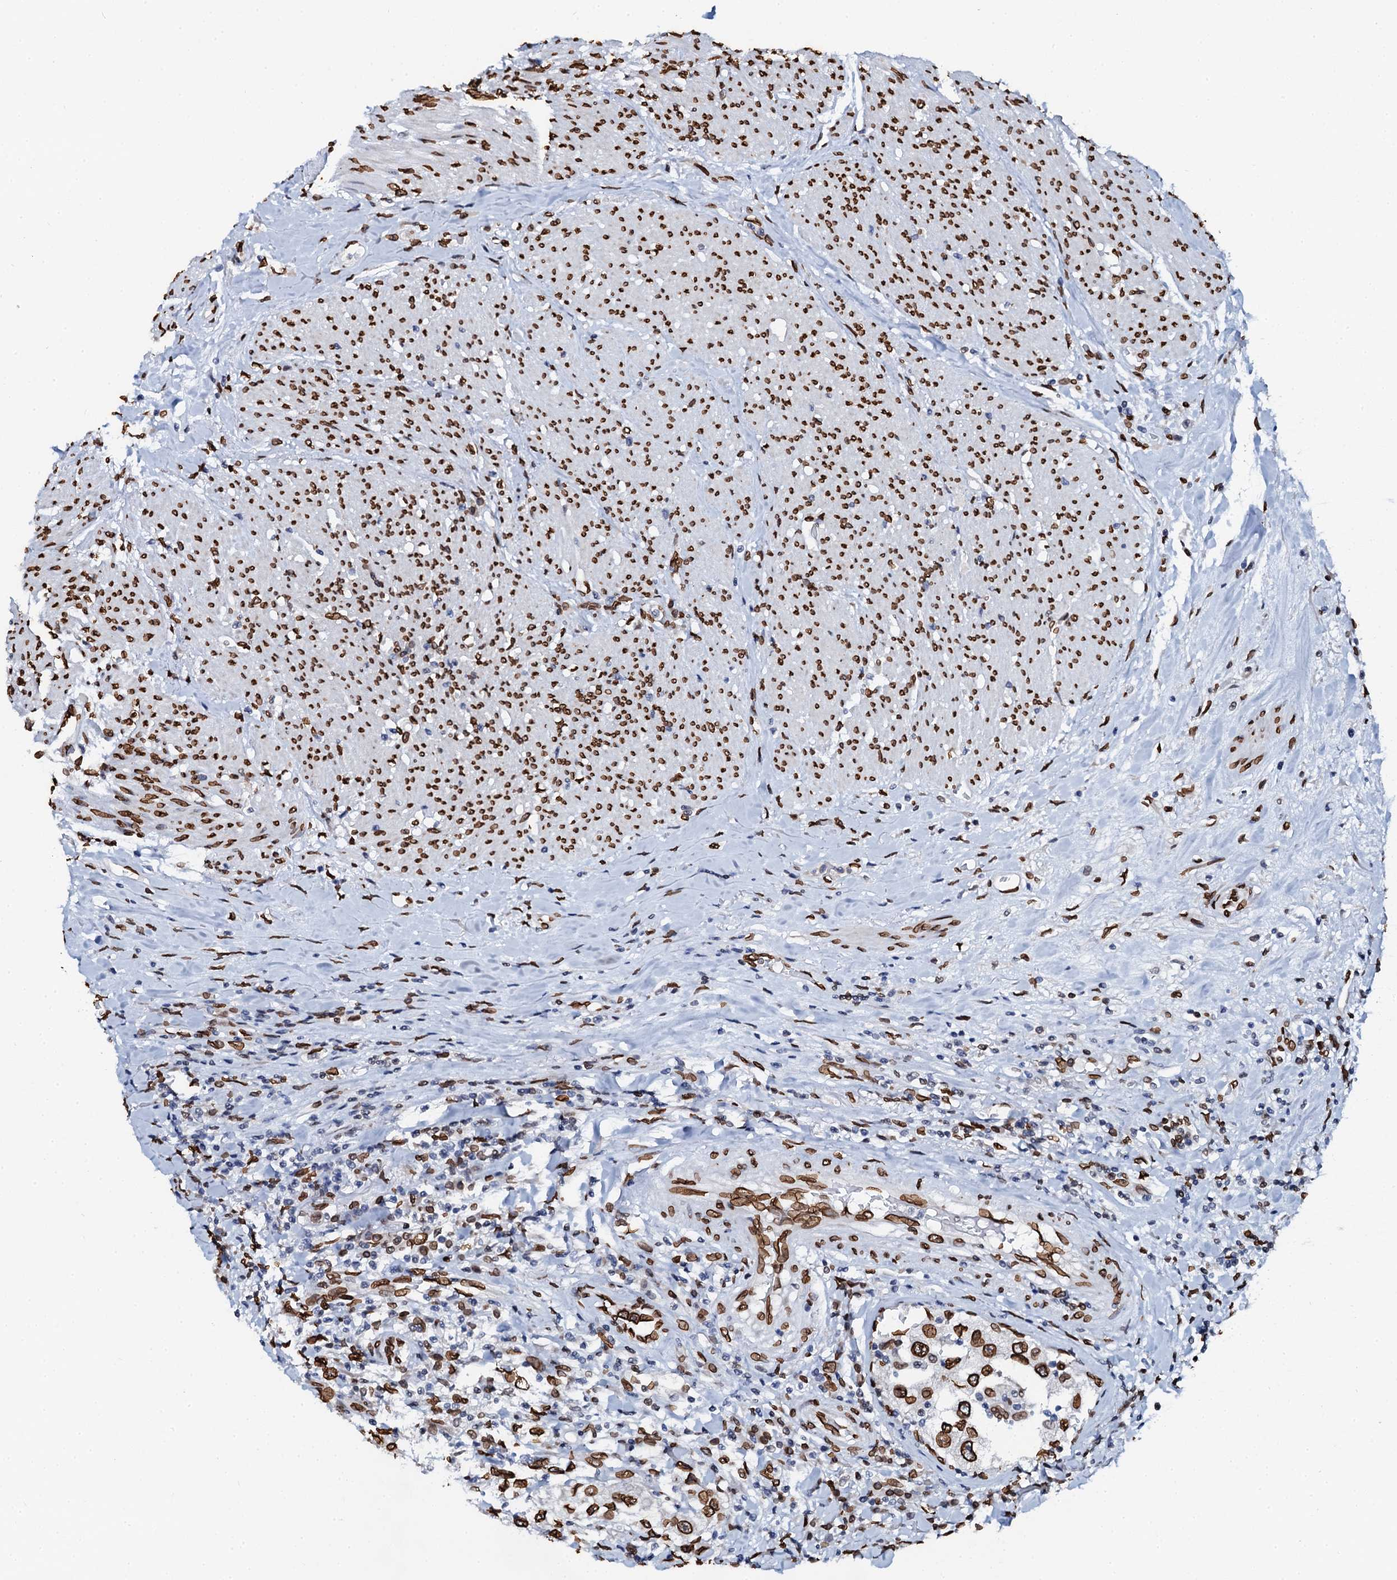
{"staining": {"intensity": "strong", "quantity": ">75%", "location": "cytoplasmic/membranous,nuclear"}, "tissue": "urothelial cancer", "cell_type": "Tumor cells", "image_type": "cancer", "snomed": [{"axis": "morphology", "description": "Urothelial carcinoma, High grade"}, {"axis": "topography", "description": "Urinary bladder"}], "caption": "About >75% of tumor cells in human high-grade urothelial carcinoma reveal strong cytoplasmic/membranous and nuclear protein positivity as visualized by brown immunohistochemical staining.", "gene": "KATNAL2", "patient": {"sex": "female", "age": 80}}